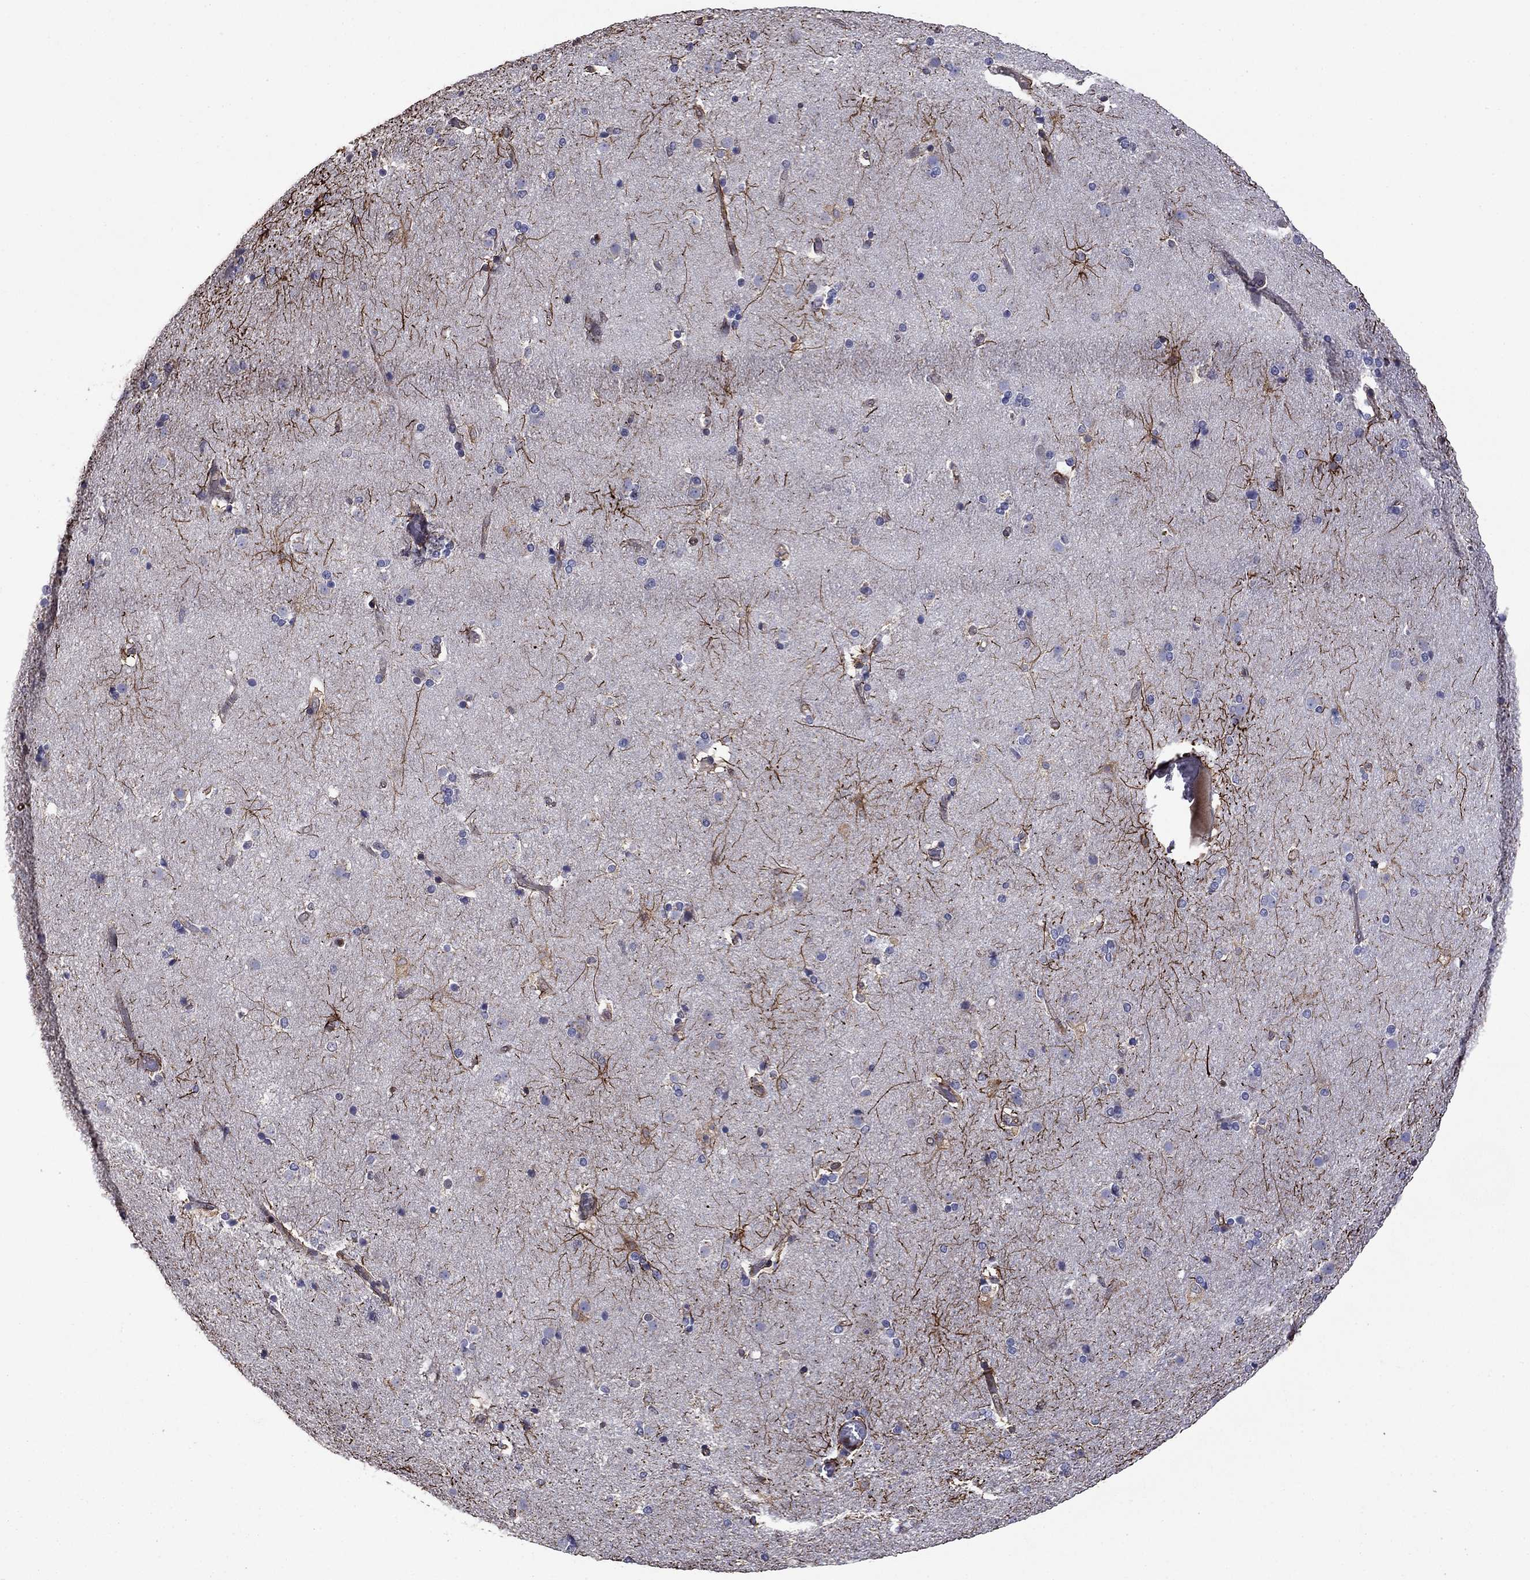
{"staining": {"intensity": "strong", "quantity": "<25%", "location": "cytoplasmic/membranous"}, "tissue": "caudate", "cell_type": "Glial cells", "image_type": "normal", "snomed": [{"axis": "morphology", "description": "Normal tissue, NOS"}, {"axis": "topography", "description": "Lateral ventricle wall"}], "caption": "Immunohistochemical staining of unremarkable caudate reveals medium levels of strong cytoplasmic/membranous positivity in approximately <25% of glial cells. (Stains: DAB in brown, nuclei in blue, Microscopy: brightfield microscopy at high magnification).", "gene": "APPBP2", "patient": {"sex": "female", "age": 71}}